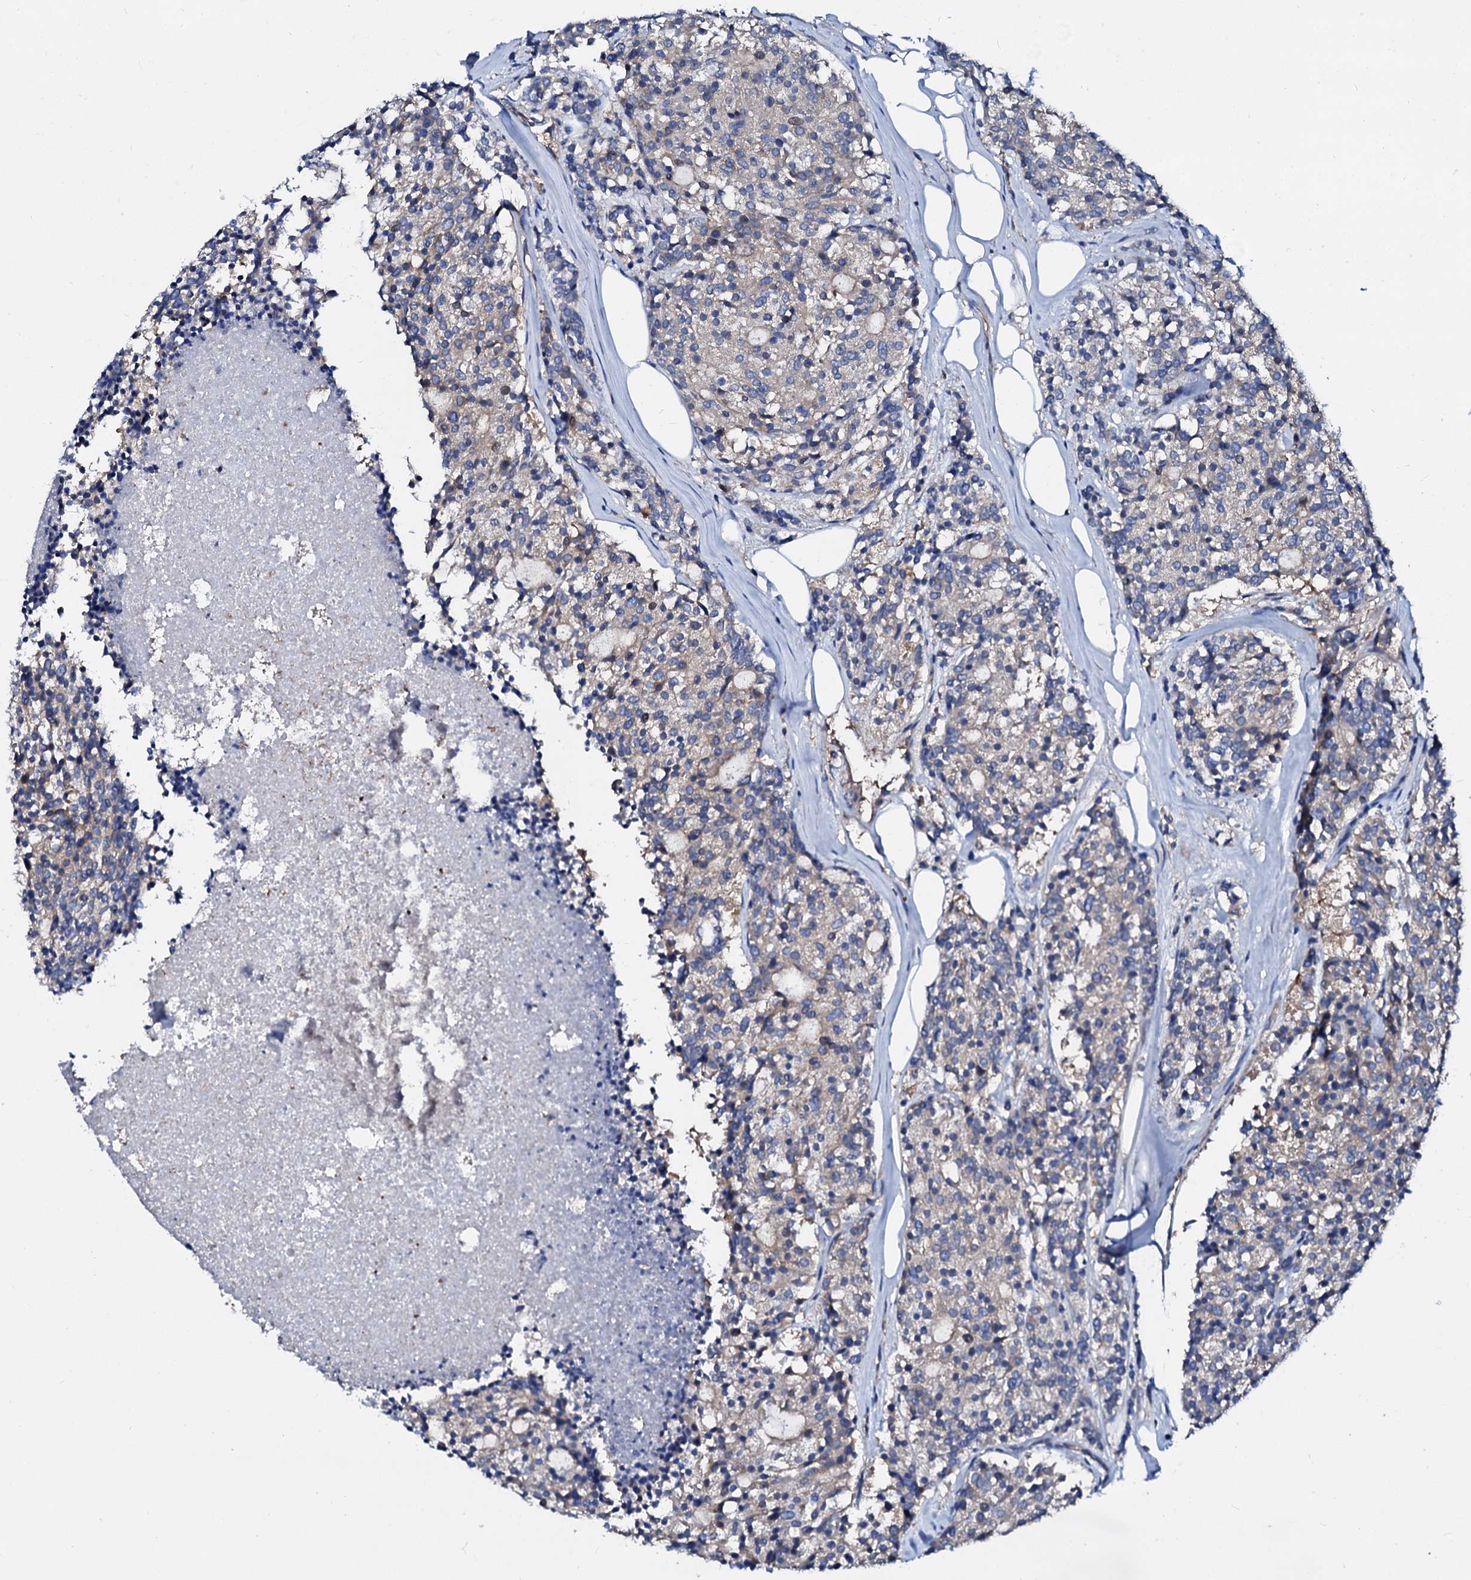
{"staining": {"intensity": "negative", "quantity": "none", "location": "none"}, "tissue": "carcinoid", "cell_type": "Tumor cells", "image_type": "cancer", "snomed": [{"axis": "morphology", "description": "Carcinoid, malignant, NOS"}, {"axis": "topography", "description": "Pancreas"}], "caption": "DAB (3,3'-diaminobenzidine) immunohistochemical staining of human carcinoid exhibits no significant staining in tumor cells.", "gene": "CSKMT", "patient": {"sex": "female", "age": 54}}